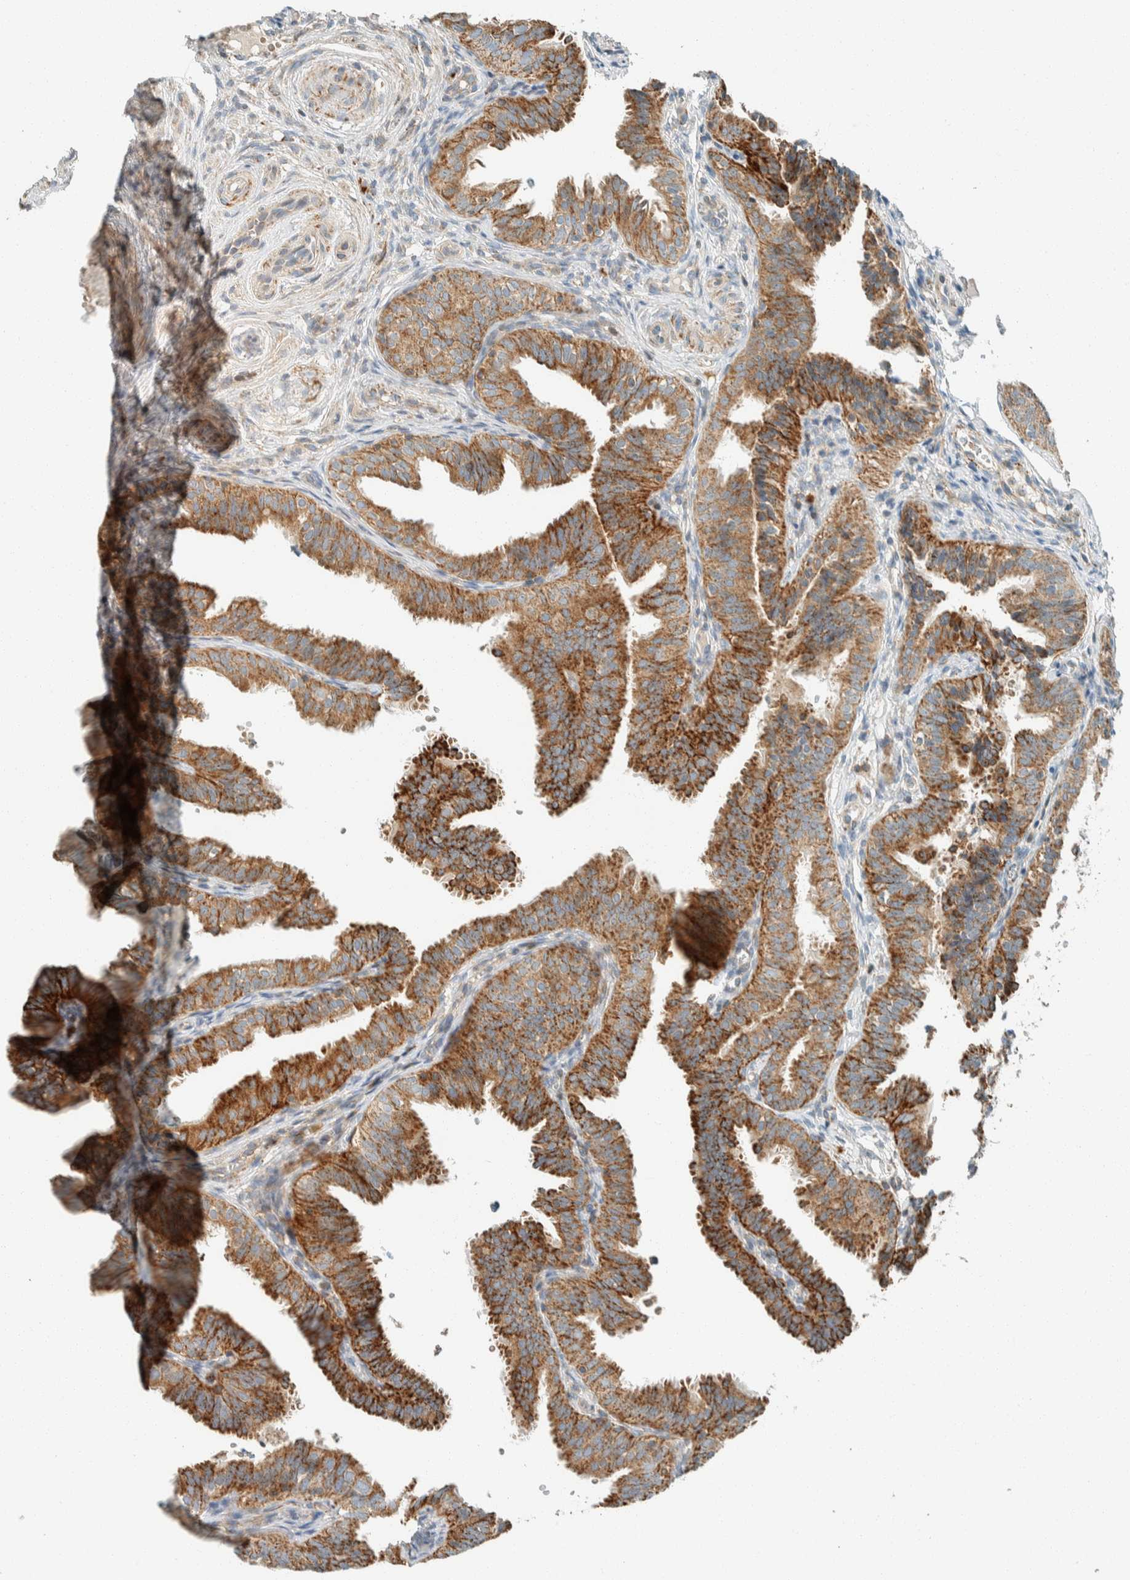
{"staining": {"intensity": "strong", "quantity": ">75%", "location": "cytoplasmic/membranous"}, "tissue": "fallopian tube", "cell_type": "Glandular cells", "image_type": "normal", "snomed": [{"axis": "morphology", "description": "Normal tissue, NOS"}, {"axis": "topography", "description": "Fallopian tube"}], "caption": "A high-resolution micrograph shows IHC staining of benign fallopian tube, which demonstrates strong cytoplasmic/membranous staining in approximately >75% of glandular cells.", "gene": "SPAG5", "patient": {"sex": "female", "age": 35}}